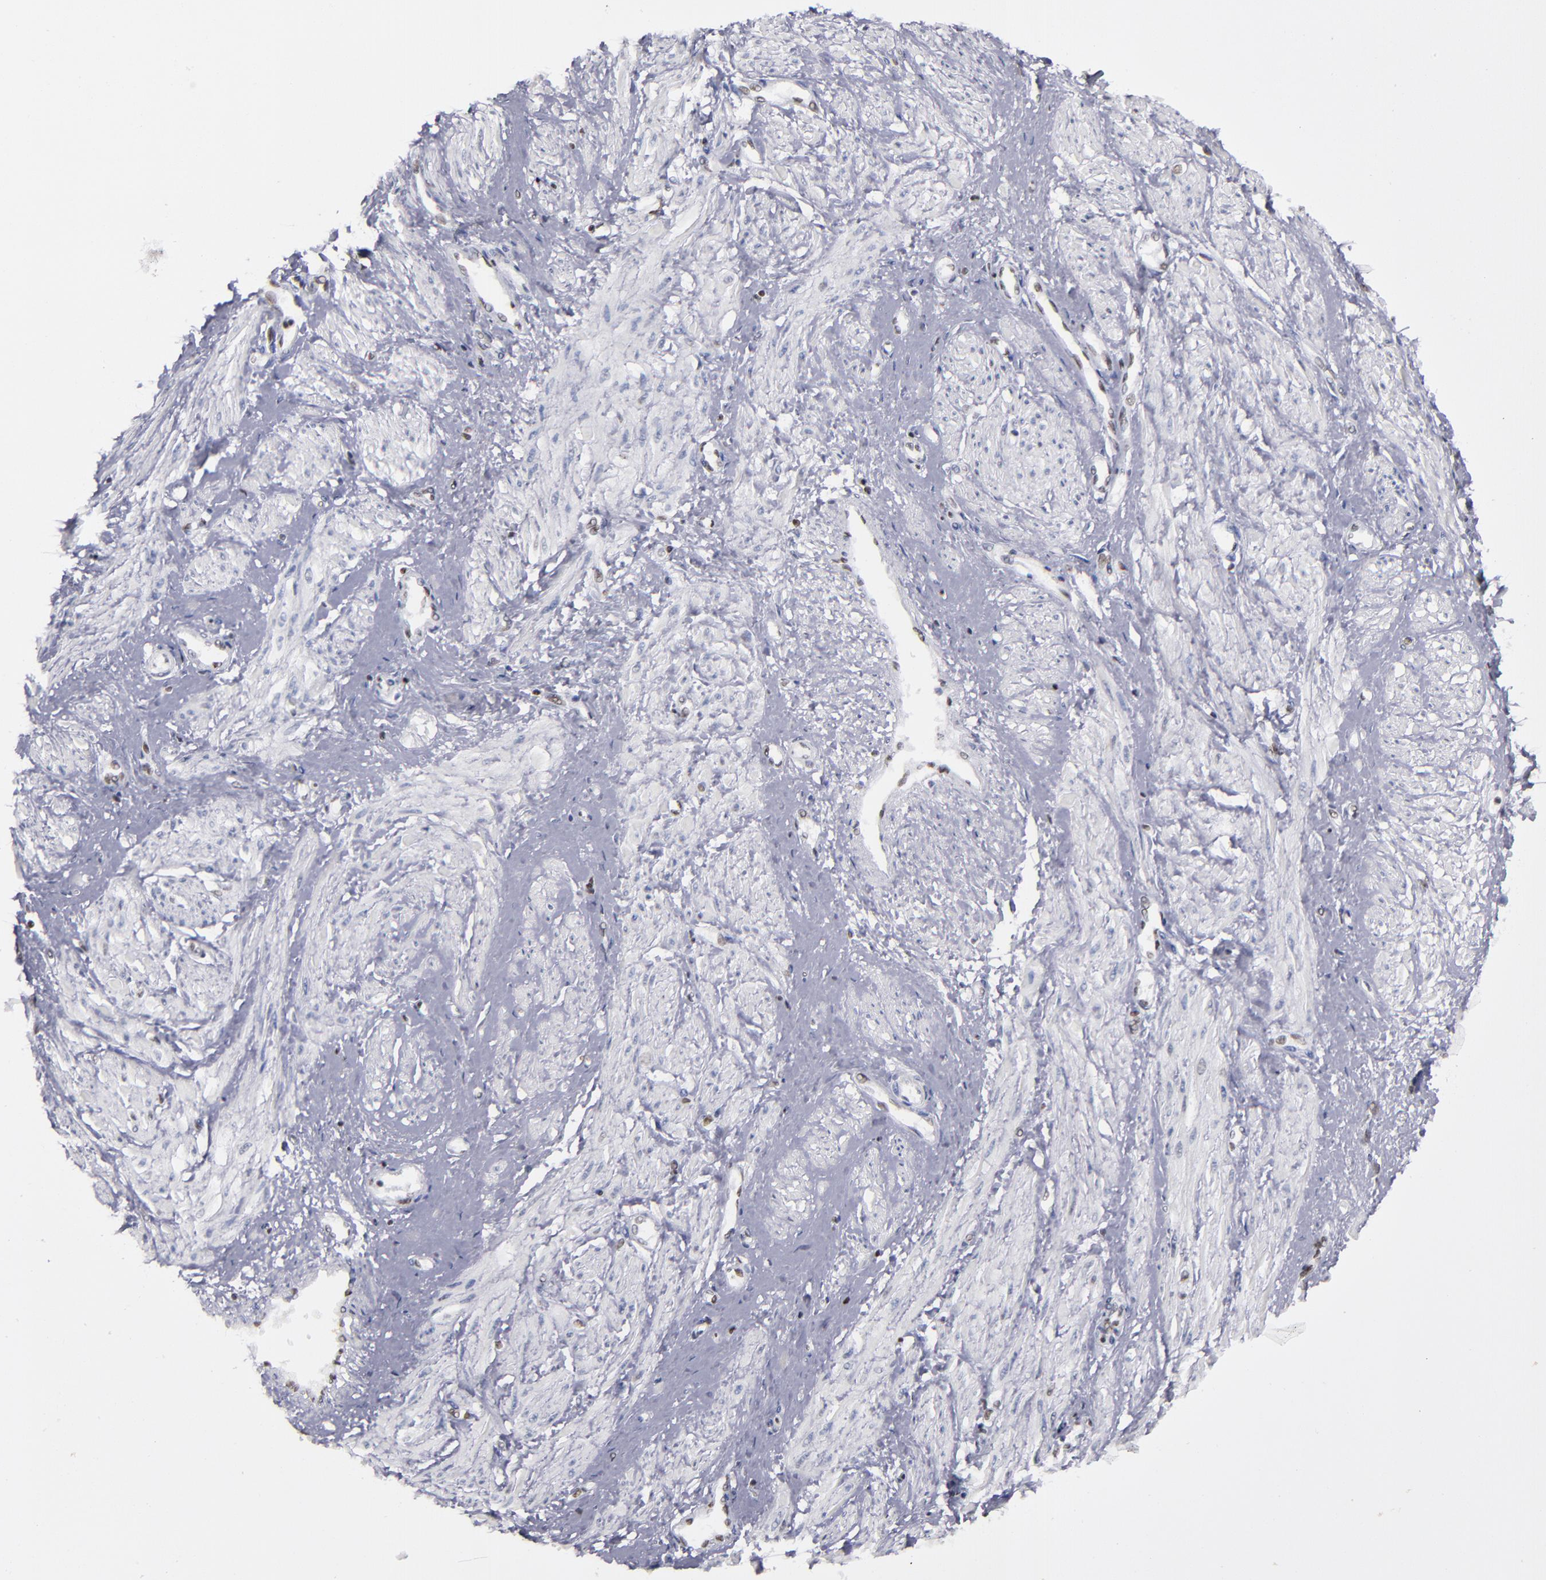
{"staining": {"intensity": "weak", "quantity": "25%-75%", "location": "nuclear"}, "tissue": "smooth muscle", "cell_type": "Smooth muscle cells", "image_type": "normal", "snomed": [{"axis": "morphology", "description": "Normal tissue, NOS"}, {"axis": "topography", "description": "Smooth muscle"}, {"axis": "topography", "description": "Uterus"}], "caption": "IHC image of normal smooth muscle: human smooth muscle stained using immunohistochemistry (IHC) reveals low levels of weak protein expression localized specifically in the nuclear of smooth muscle cells, appearing as a nuclear brown color.", "gene": "TERF2", "patient": {"sex": "female", "age": 39}}